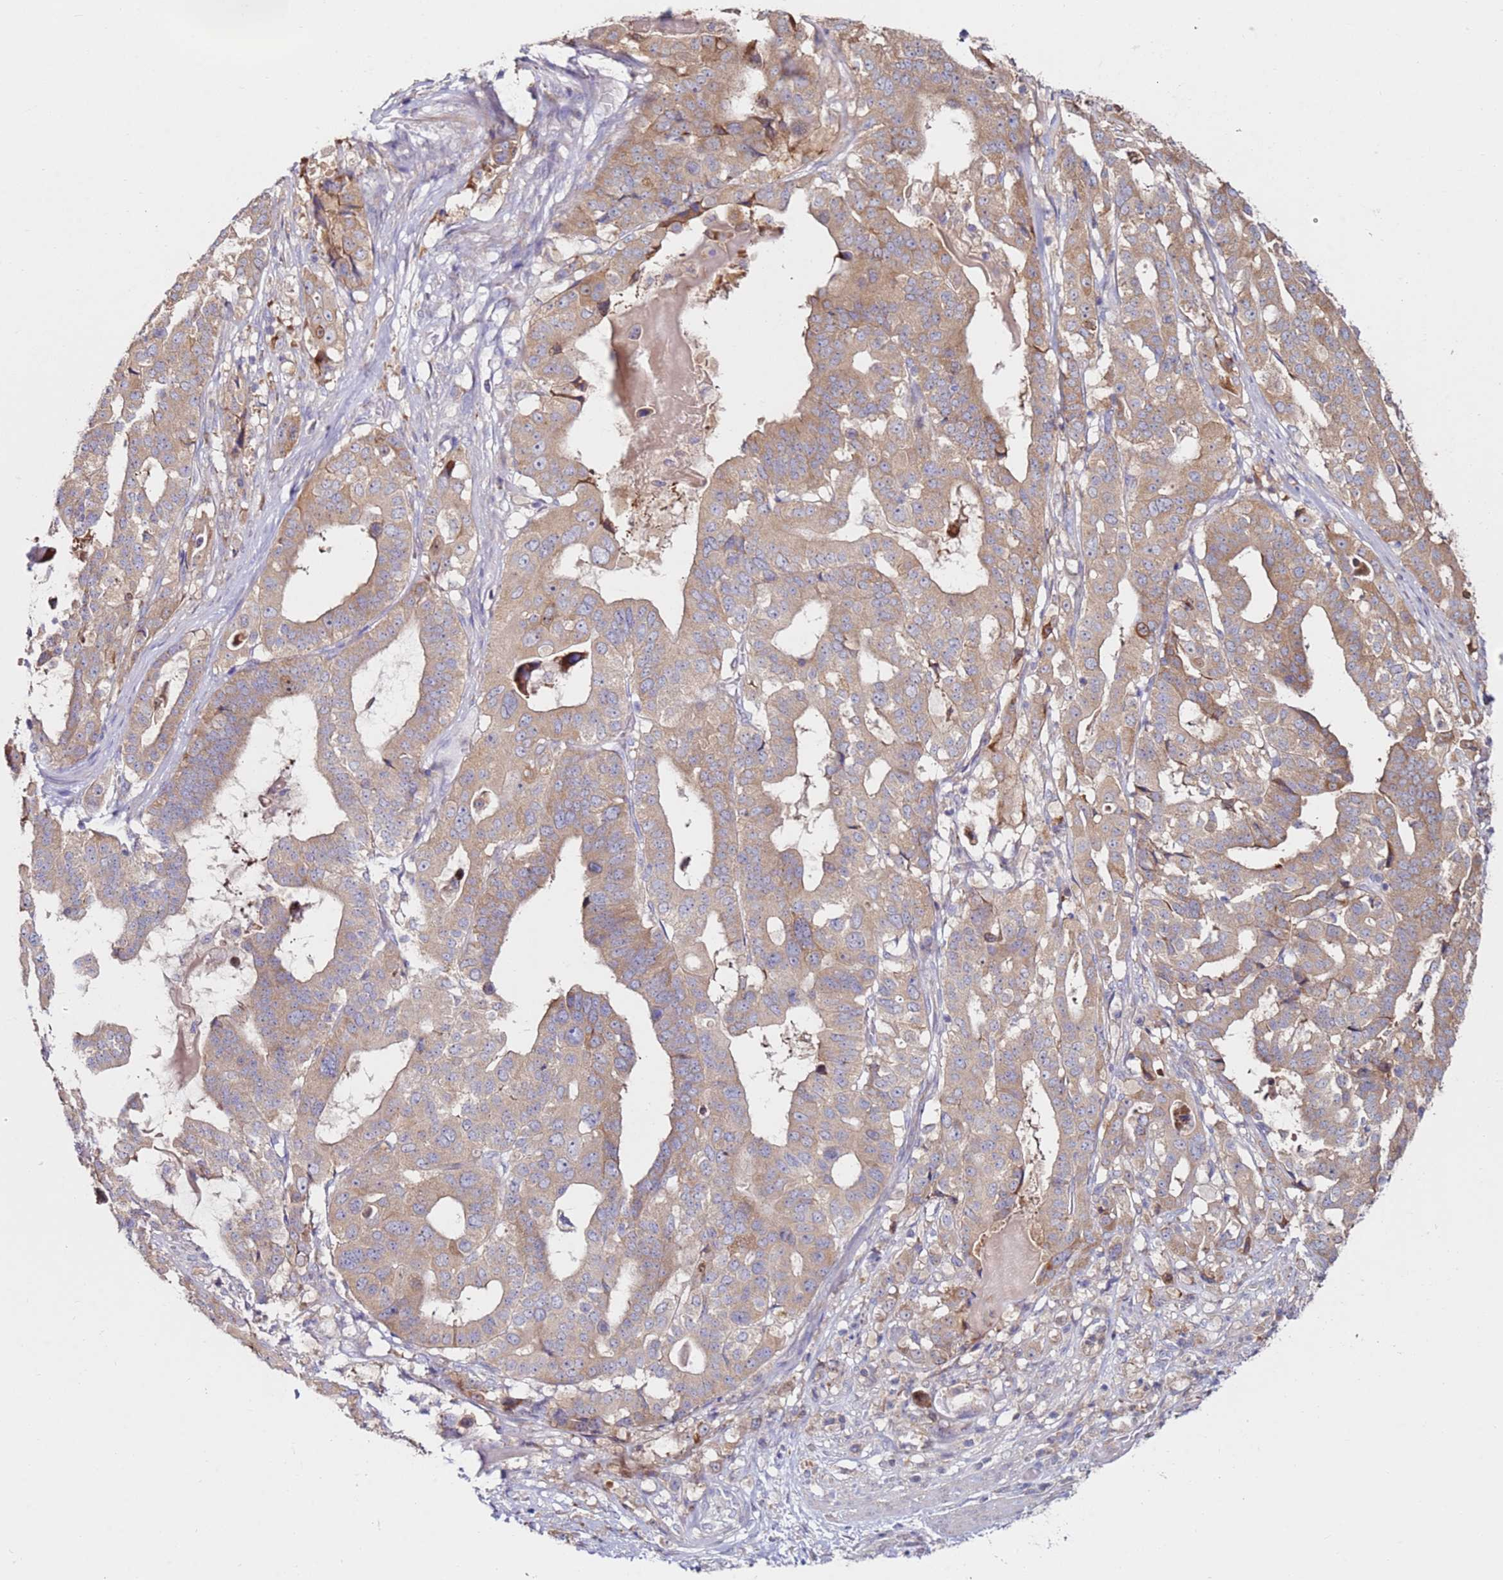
{"staining": {"intensity": "moderate", "quantity": ">75%", "location": "cytoplasmic/membranous"}, "tissue": "stomach cancer", "cell_type": "Tumor cells", "image_type": "cancer", "snomed": [{"axis": "morphology", "description": "Adenocarcinoma, NOS"}, {"axis": "topography", "description": "Stomach"}], "caption": "Immunohistochemical staining of human stomach cancer (adenocarcinoma) displays medium levels of moderate cytoplasmic/membranous staining in approximately >75% of tumor cells.", "gene": "CNOT9", "patient": {"sex": "male", "age": 48}}